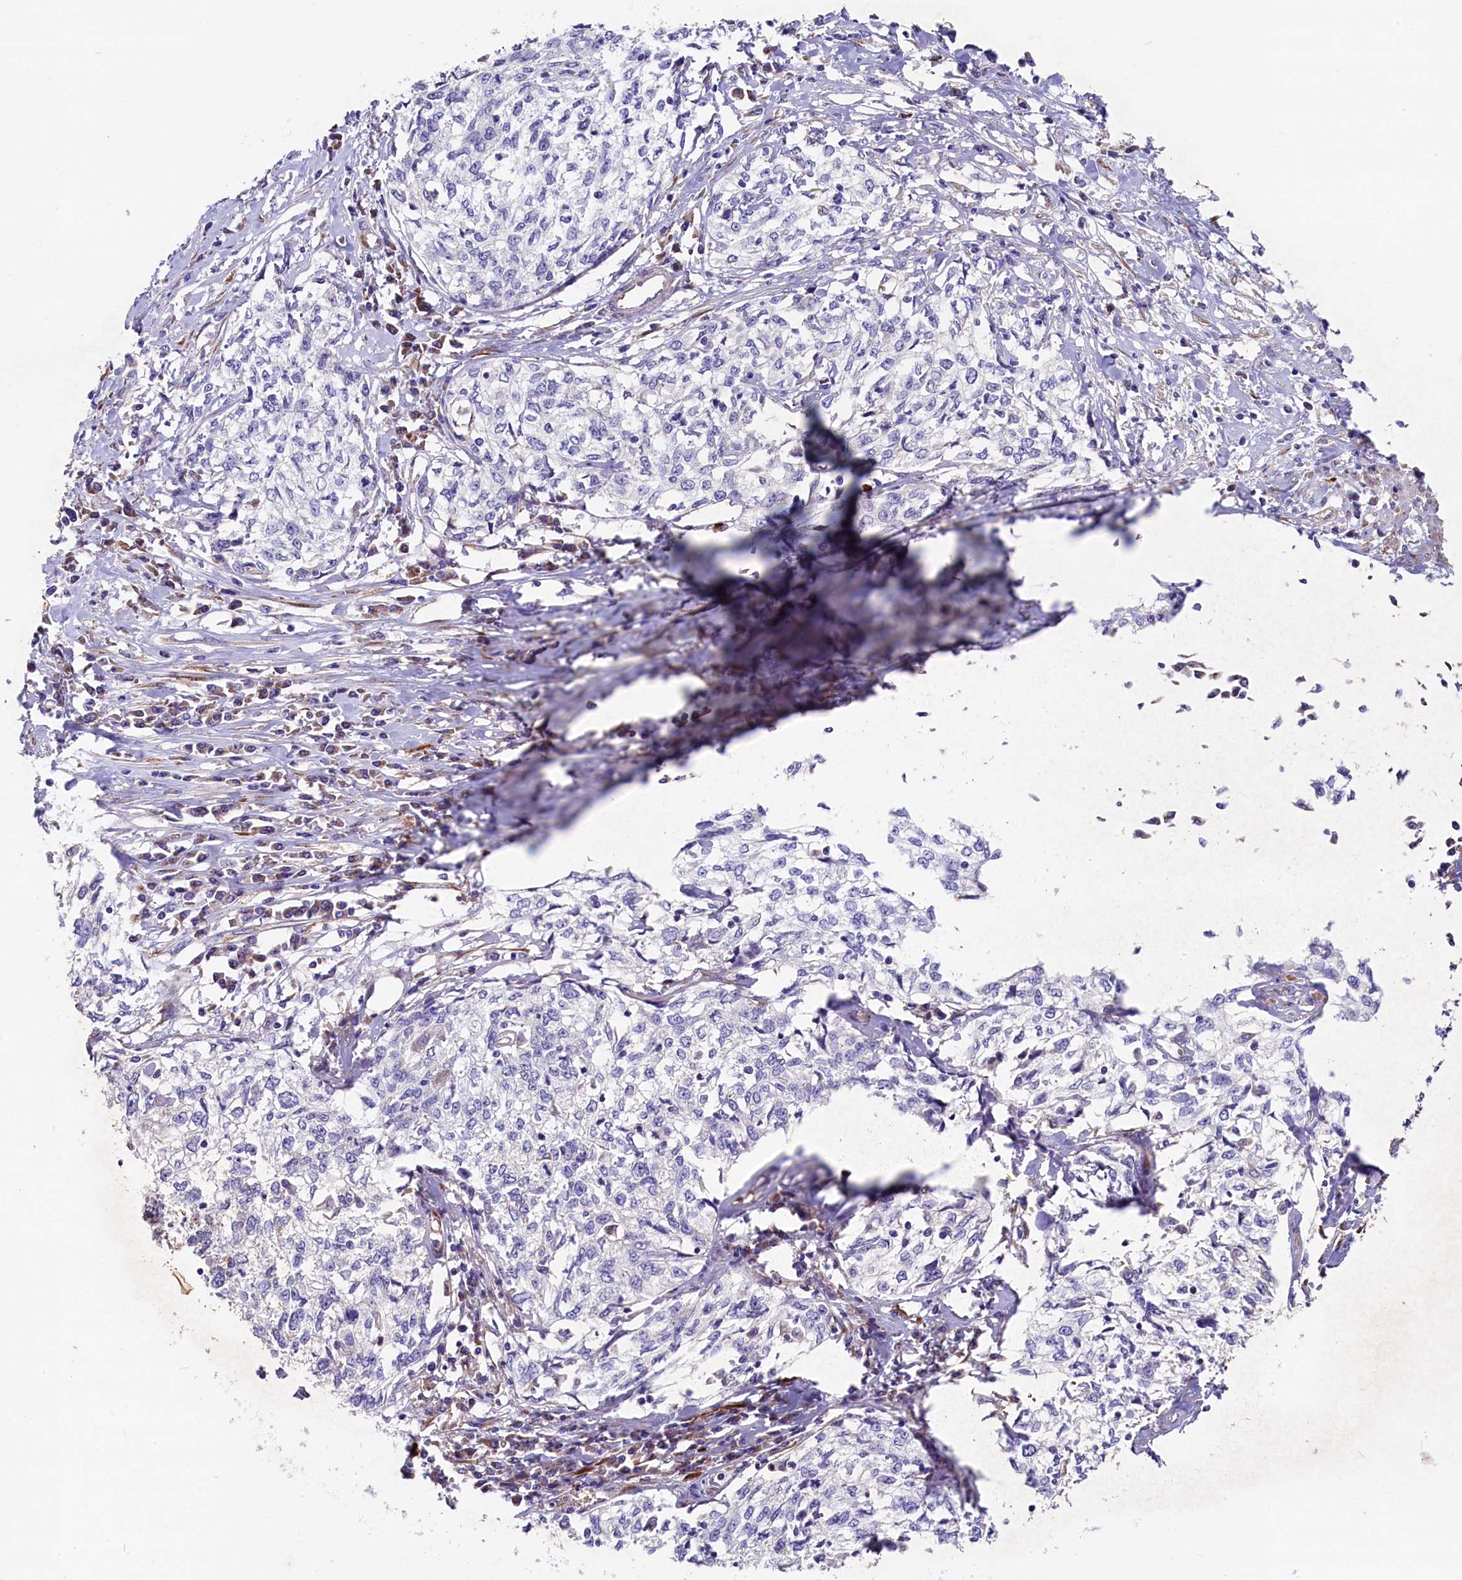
{"staining": {"intensity": "negative", "quantity": "none", "location": "none"}, "tissue": "cervical cancer", "cell_type": "Tumor cells", "image_type": "cancer", "snomed": [{"axis": "morphology", "description": "Squamous cell carcinoma, NOS"}, {"axis": "topography", "description": "Cervix"}], "caption": "There is no significant positivity in tumor cells of cervical cancer (squamous cell carcinoma). (DAB (3,3'-diaminobenzidine) IHC visualized using brightfield microscopy, high magnification).", "gene": "GPR108", "patient": {"sex": "female", "age": 57}}